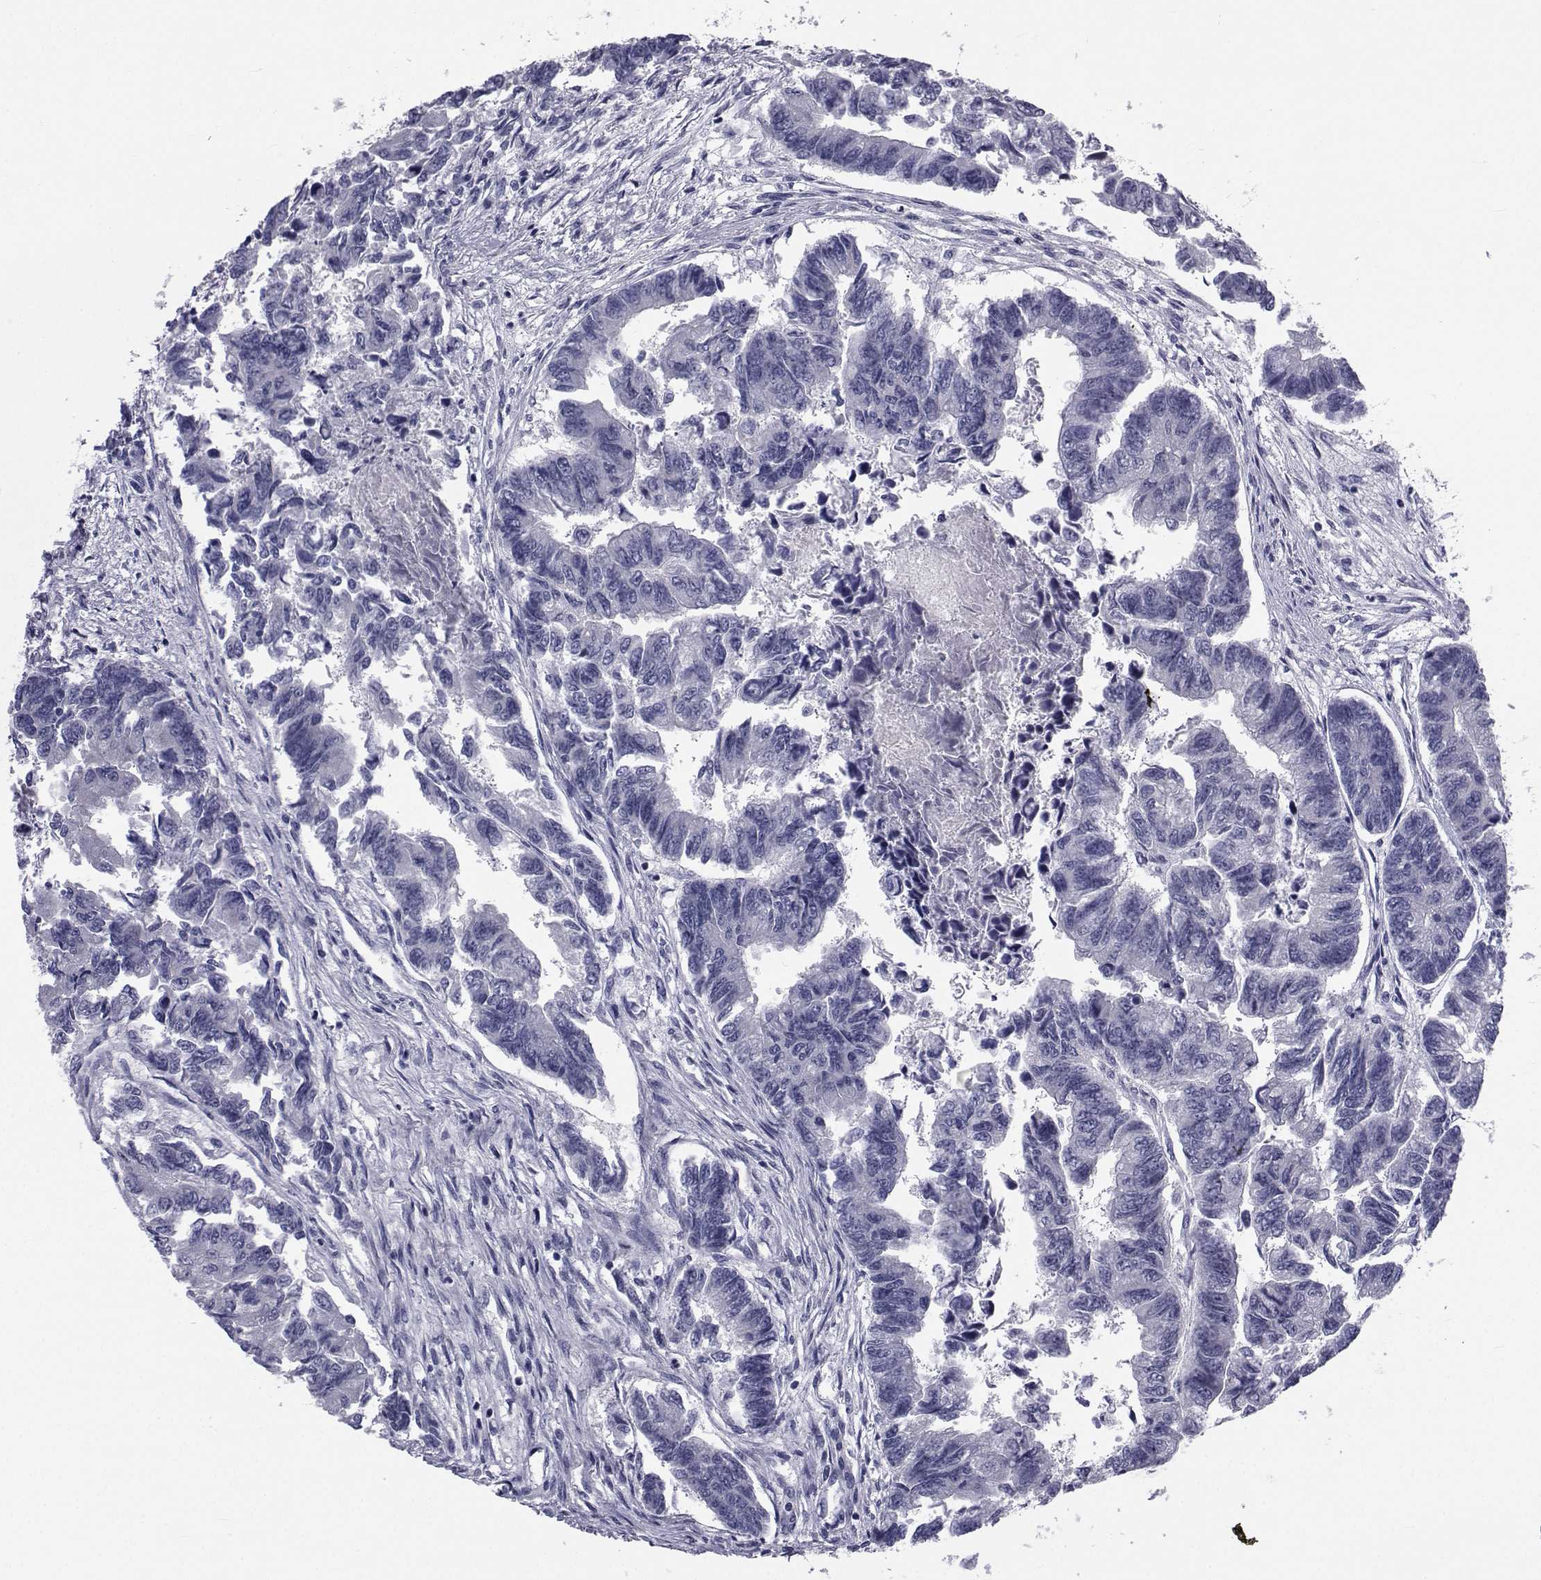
{"staining": {"intensity": "negative", "quantity": "none", "location": "none"}, "tissue": "colorectal cancer", "cell_type": "Tumor cells", "image_type": "cancer", "snomed": [{"axis": "morphology", "description": "Adenocarcinoma, NOS"}, {"axis": "topography", "description": "Colon"}], "caption": "DAB (3,3'-diaminobenzidine) immunohistochemical staining of human colorectal cancer (adenocarcinoma) exhibits no significant positivity in tumor cells. Brightfield microscopy of IHC stained with DAB (brown) and hematoxylin (blue), captured at high magnification.", "gene": "CHRNA1", "patient": {"sex": "female", "age": 65}}